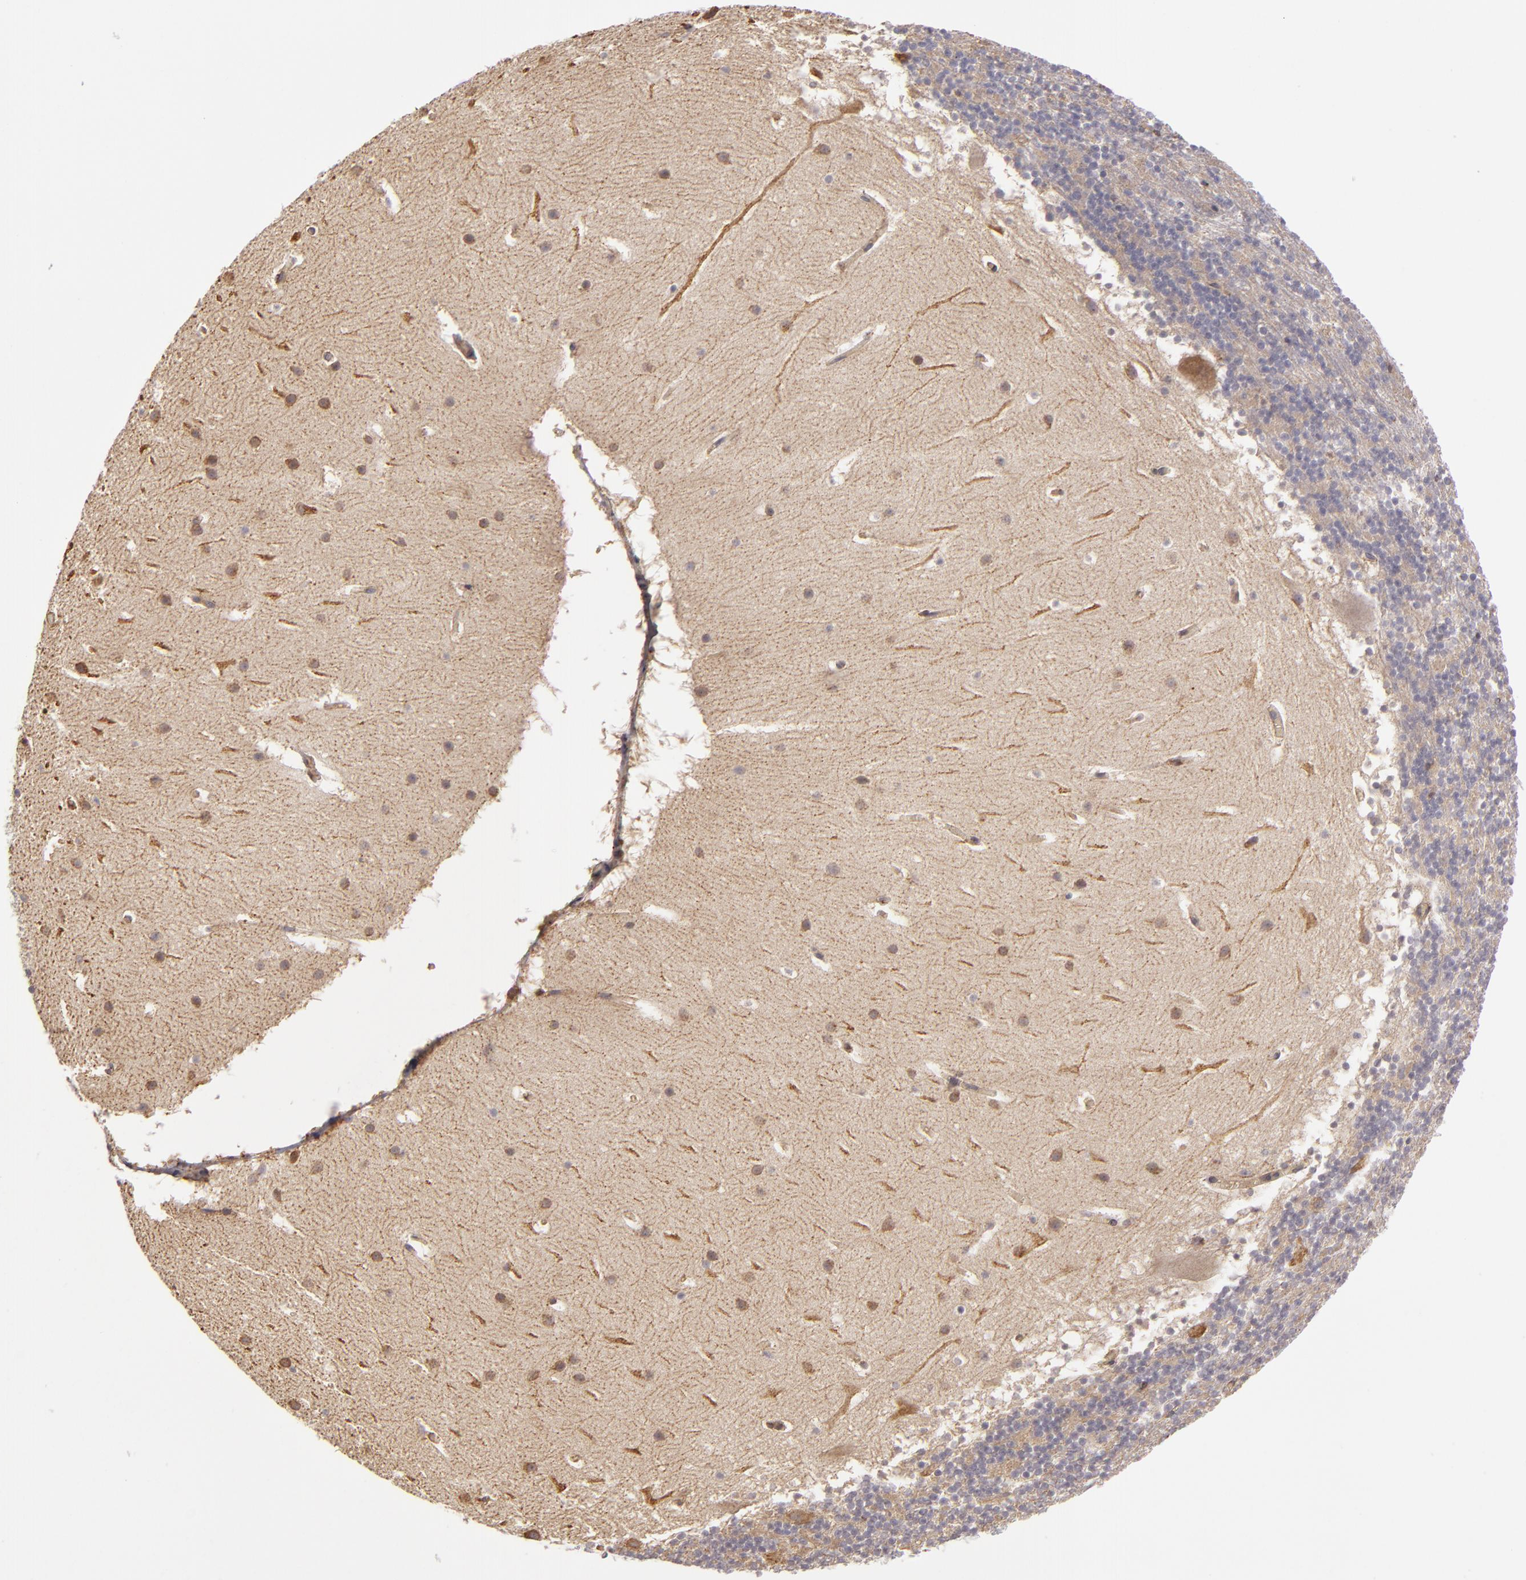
{"staining": {"intensity": "negative", "quantity": "none", "location": "none"}, "tissue": "cerebellum", "cell_type": "Cells in granular layer", "image_type": "normal", "snomed": [{"axis": "morphology", "description": "Normal tissue, NOS"}, {"axis": "topography", "description": "Cerebellum"}], "caption": "DAB (3,3'-diaminobenzidine) immunohistochemical staining of unremarkable human cerebellum shows no significant staining in cells in granular layer.", "gene": "CFB", "patient": {"sex": "male", "age": 45}}